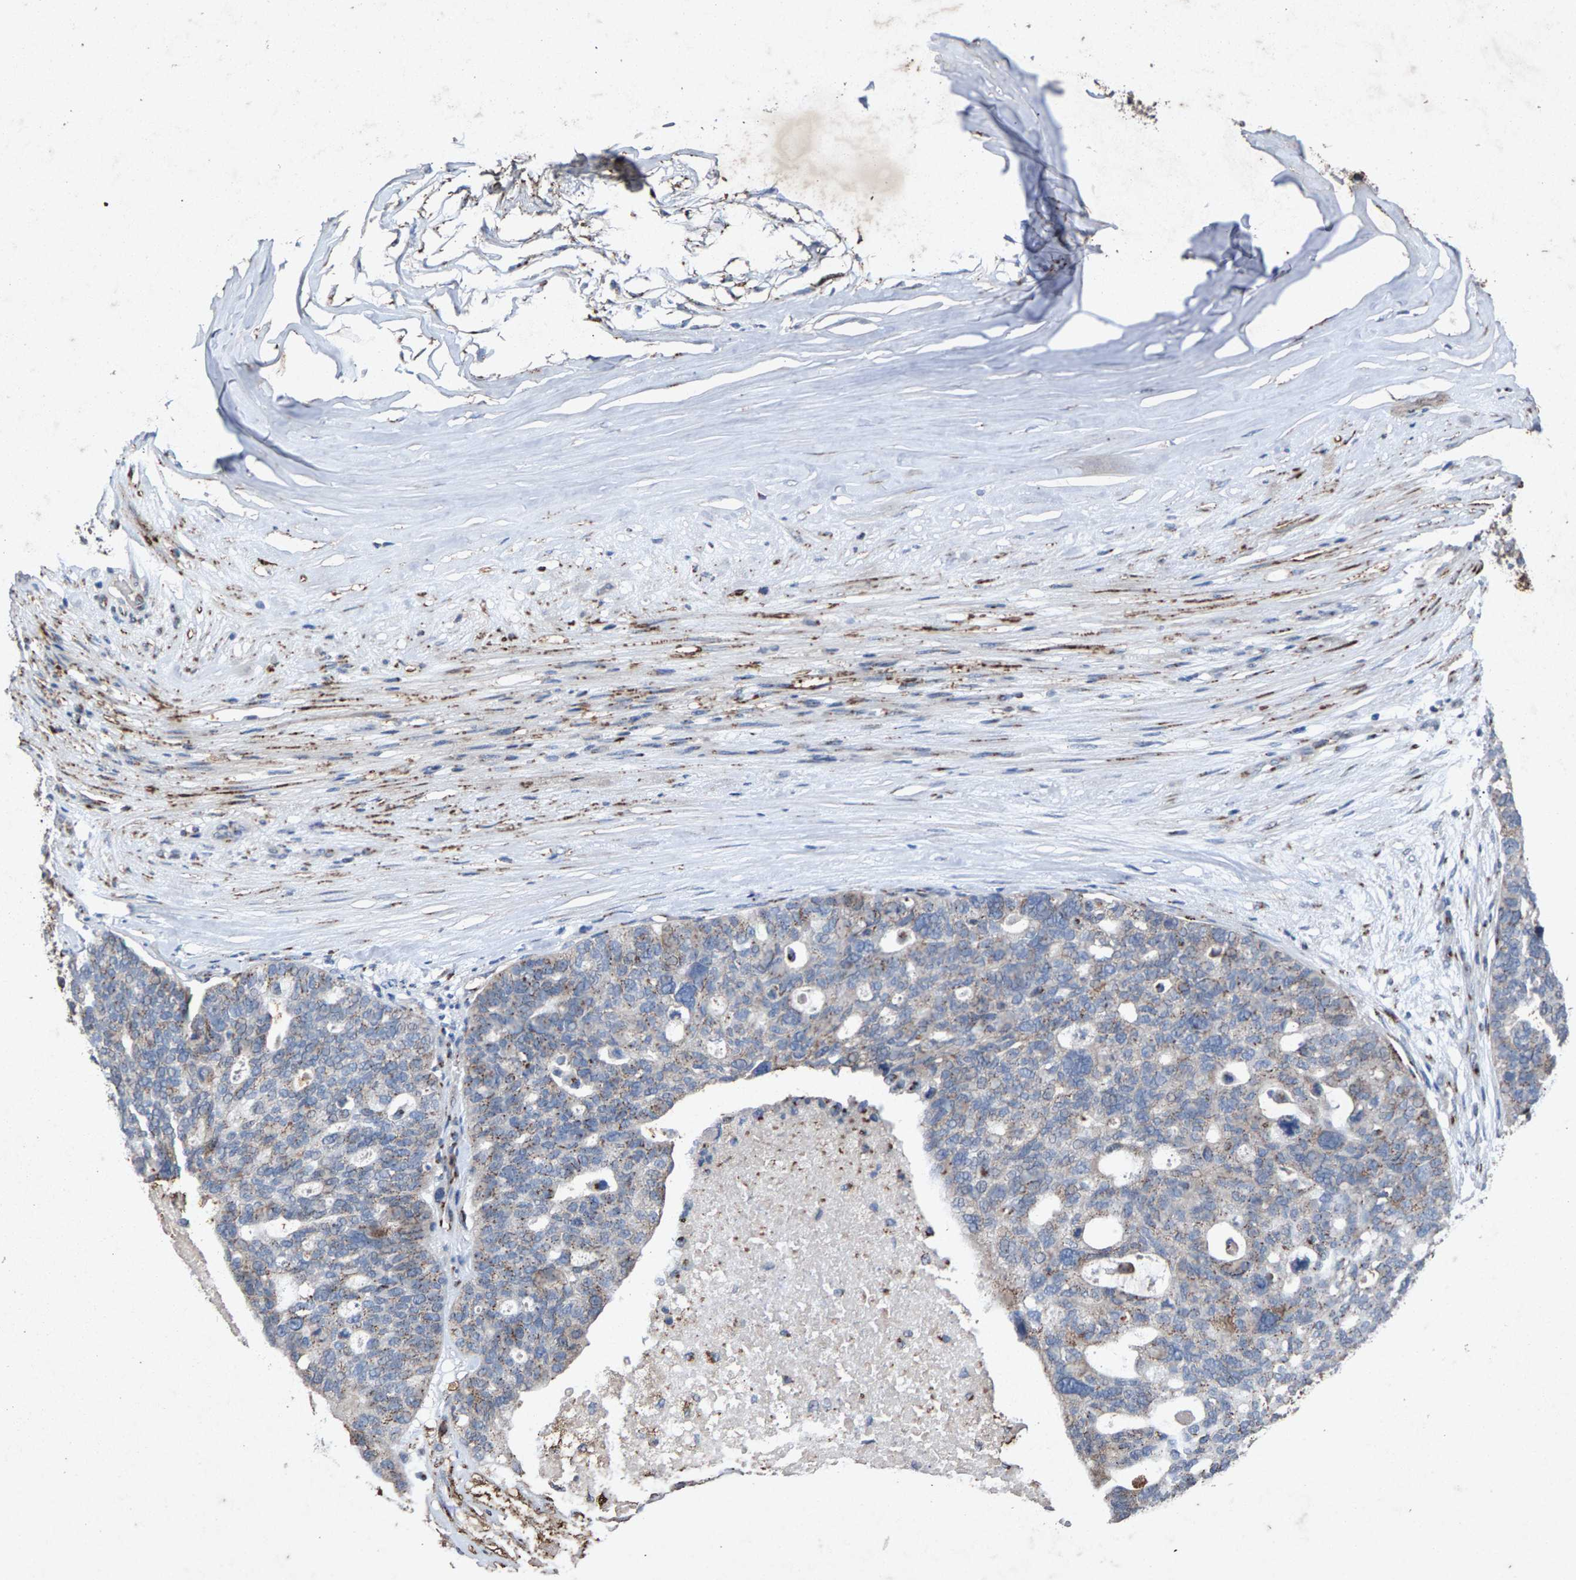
{"staining": {"intensity": "weak", "quantity": ">75%", "location": "cytoplasmic/membranous"}, "tissue": "ovarian cancer", "cell_type": "Tumor cells", "image_type": "cancer", "snomed": [{"axis": "morphology", "description": "Cystadenocarcinoma, serous, NOS"}, {"axis": "topography", "description": "Ovary"}], "caption": "An immunohistochemistry (IHC) photomicrograph of tumor tissue is shown. Protein staining in brown shows weak cytoplasmic/membranous positivity in ovarian cancer (serous cystadenocarcinoma) within tumor cells.", "gene": "MAN2A1", "patient": {"sex": "female", "age": 59}}